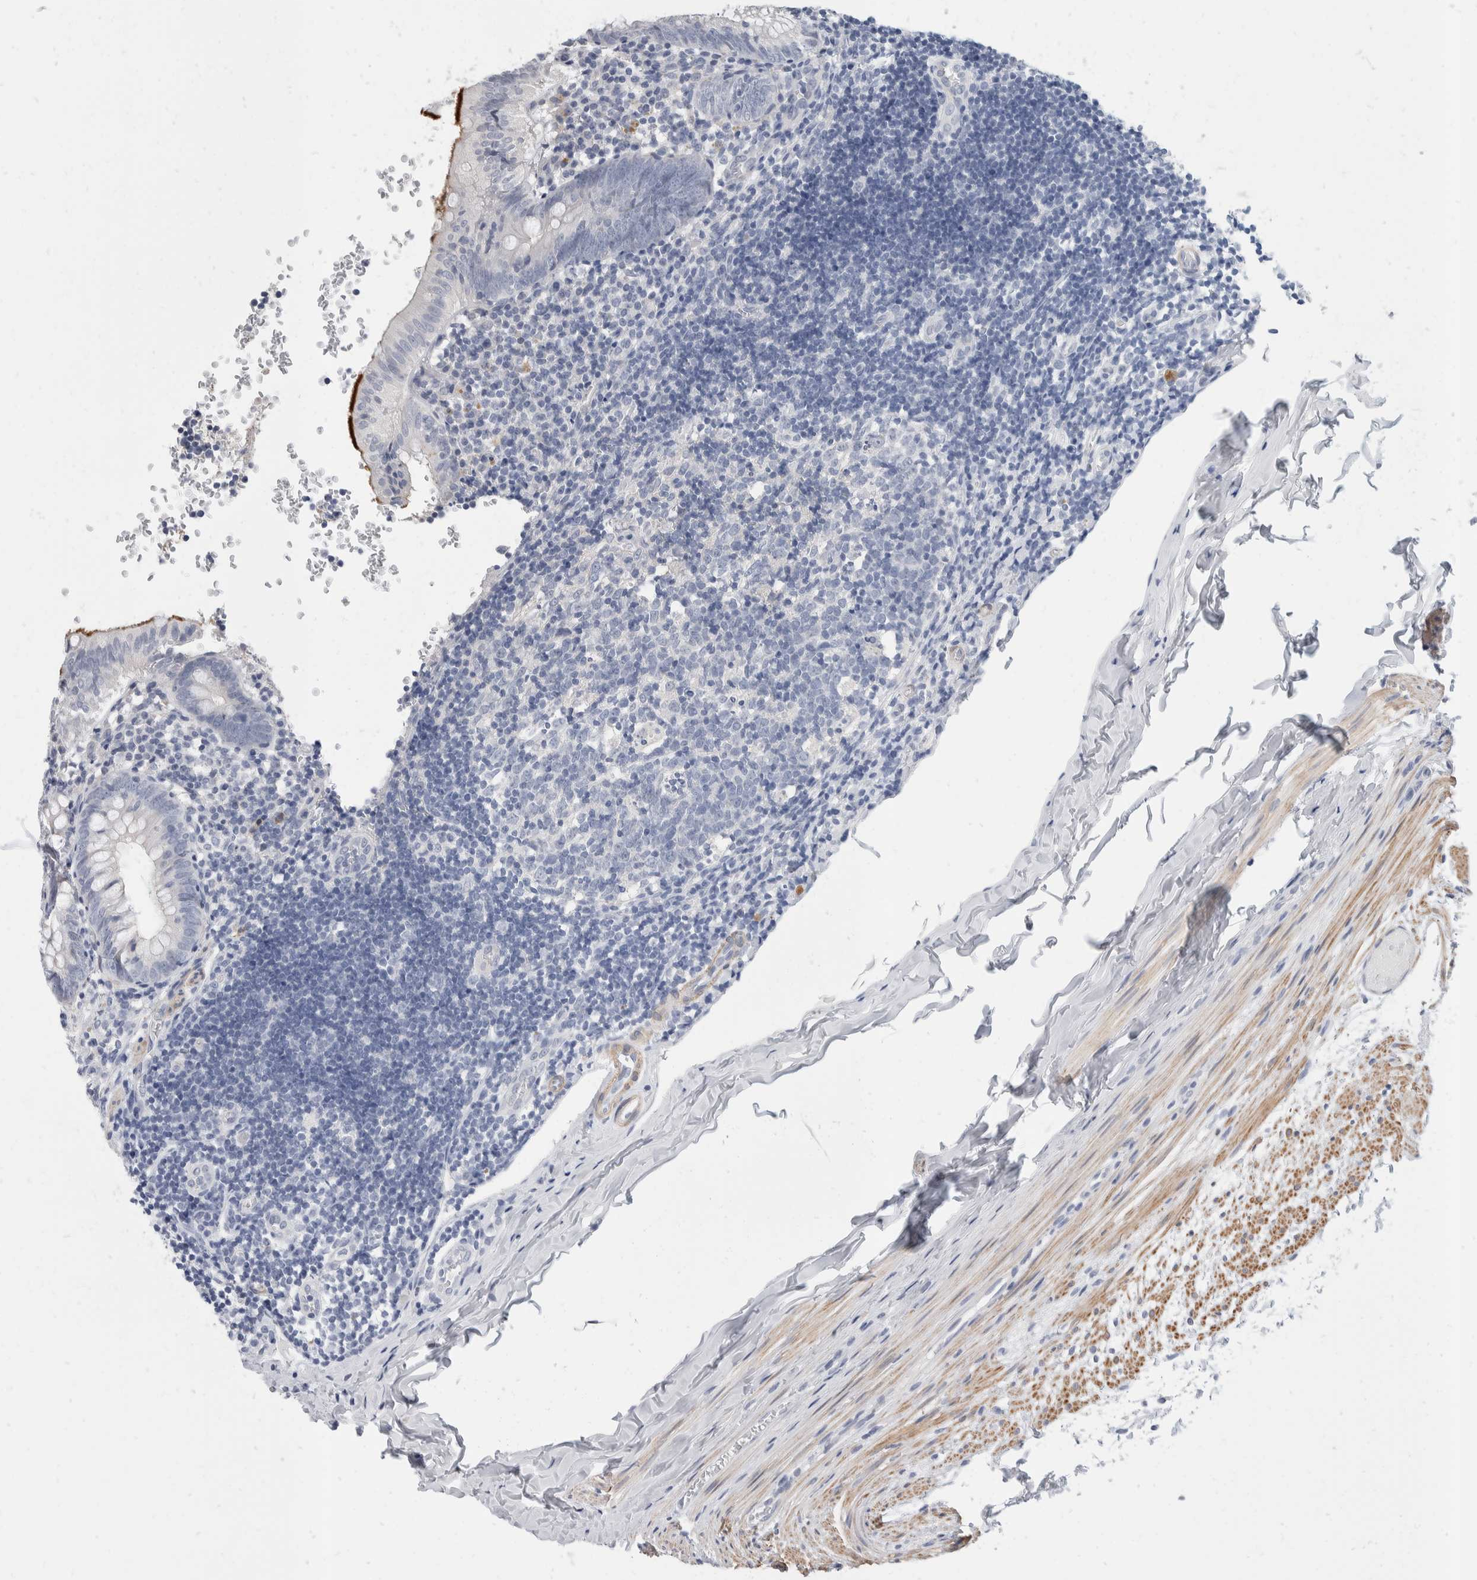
{"staining": {"intensity": "strong", "quantity": "<25%", "location": "cytoplasmic/membranous"}, "tissue": "appendix", "cell_type": "Glandular cells", "image_type": "normal", "snomed": [{"axis": "morphology", "description": "Normal tissue, NOS"}, {"axis": "topography", "description": "Appendix"}], "caption": "Immunohistochemistry (IHC) (DAB (3,3'-diaminobenzidine)) staining of normal appendix displays strong cytoplasmic/membranous protein positivity in approximately <25% of glandular cells. (IHC, brightfield microscopy, high magnification).", "gene": "CATSPERD", "patient": {"sex": "male", "age": 8}}